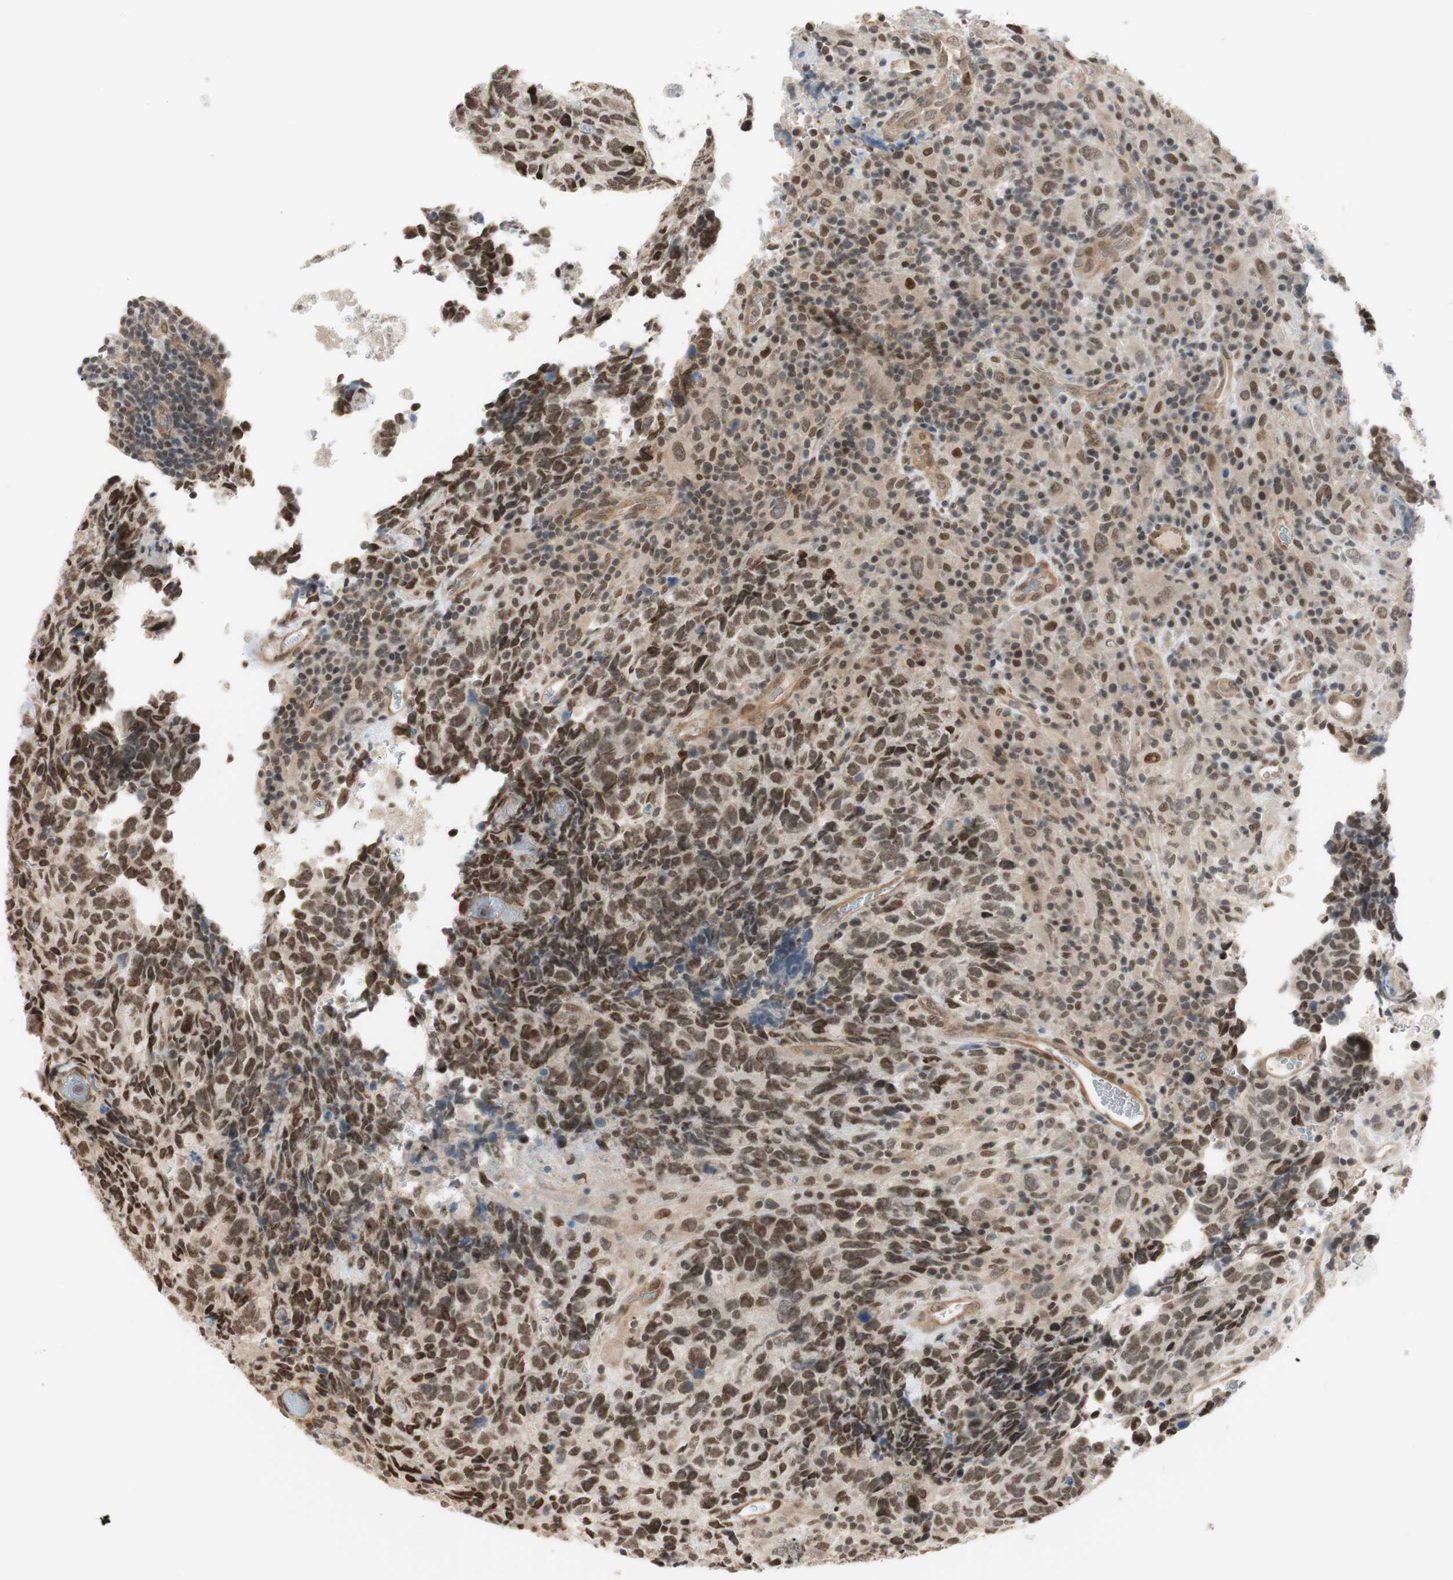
{"staining": {"intensity": "moderate", "quantity": ">75%", "location": "nuclear"}, "tissue": "testis cancer", "cell_type": "Tumor cells", "image_type": "cancer", "snomed": [{"axis": "morphology", "description": "Necrosis, NOS"}, {"axis": "morphology", "description": "Carcinoma, Embryonal, NOS"}, {"axis": "topography", "description": "Testis"}], "caption": "Embryonal carcinoma (testis) stained for a protein exhibits moderate nuclear positivity in tumor cells.", "gene": "SUFU", "patient": {"sex": "male", "age": 19}}